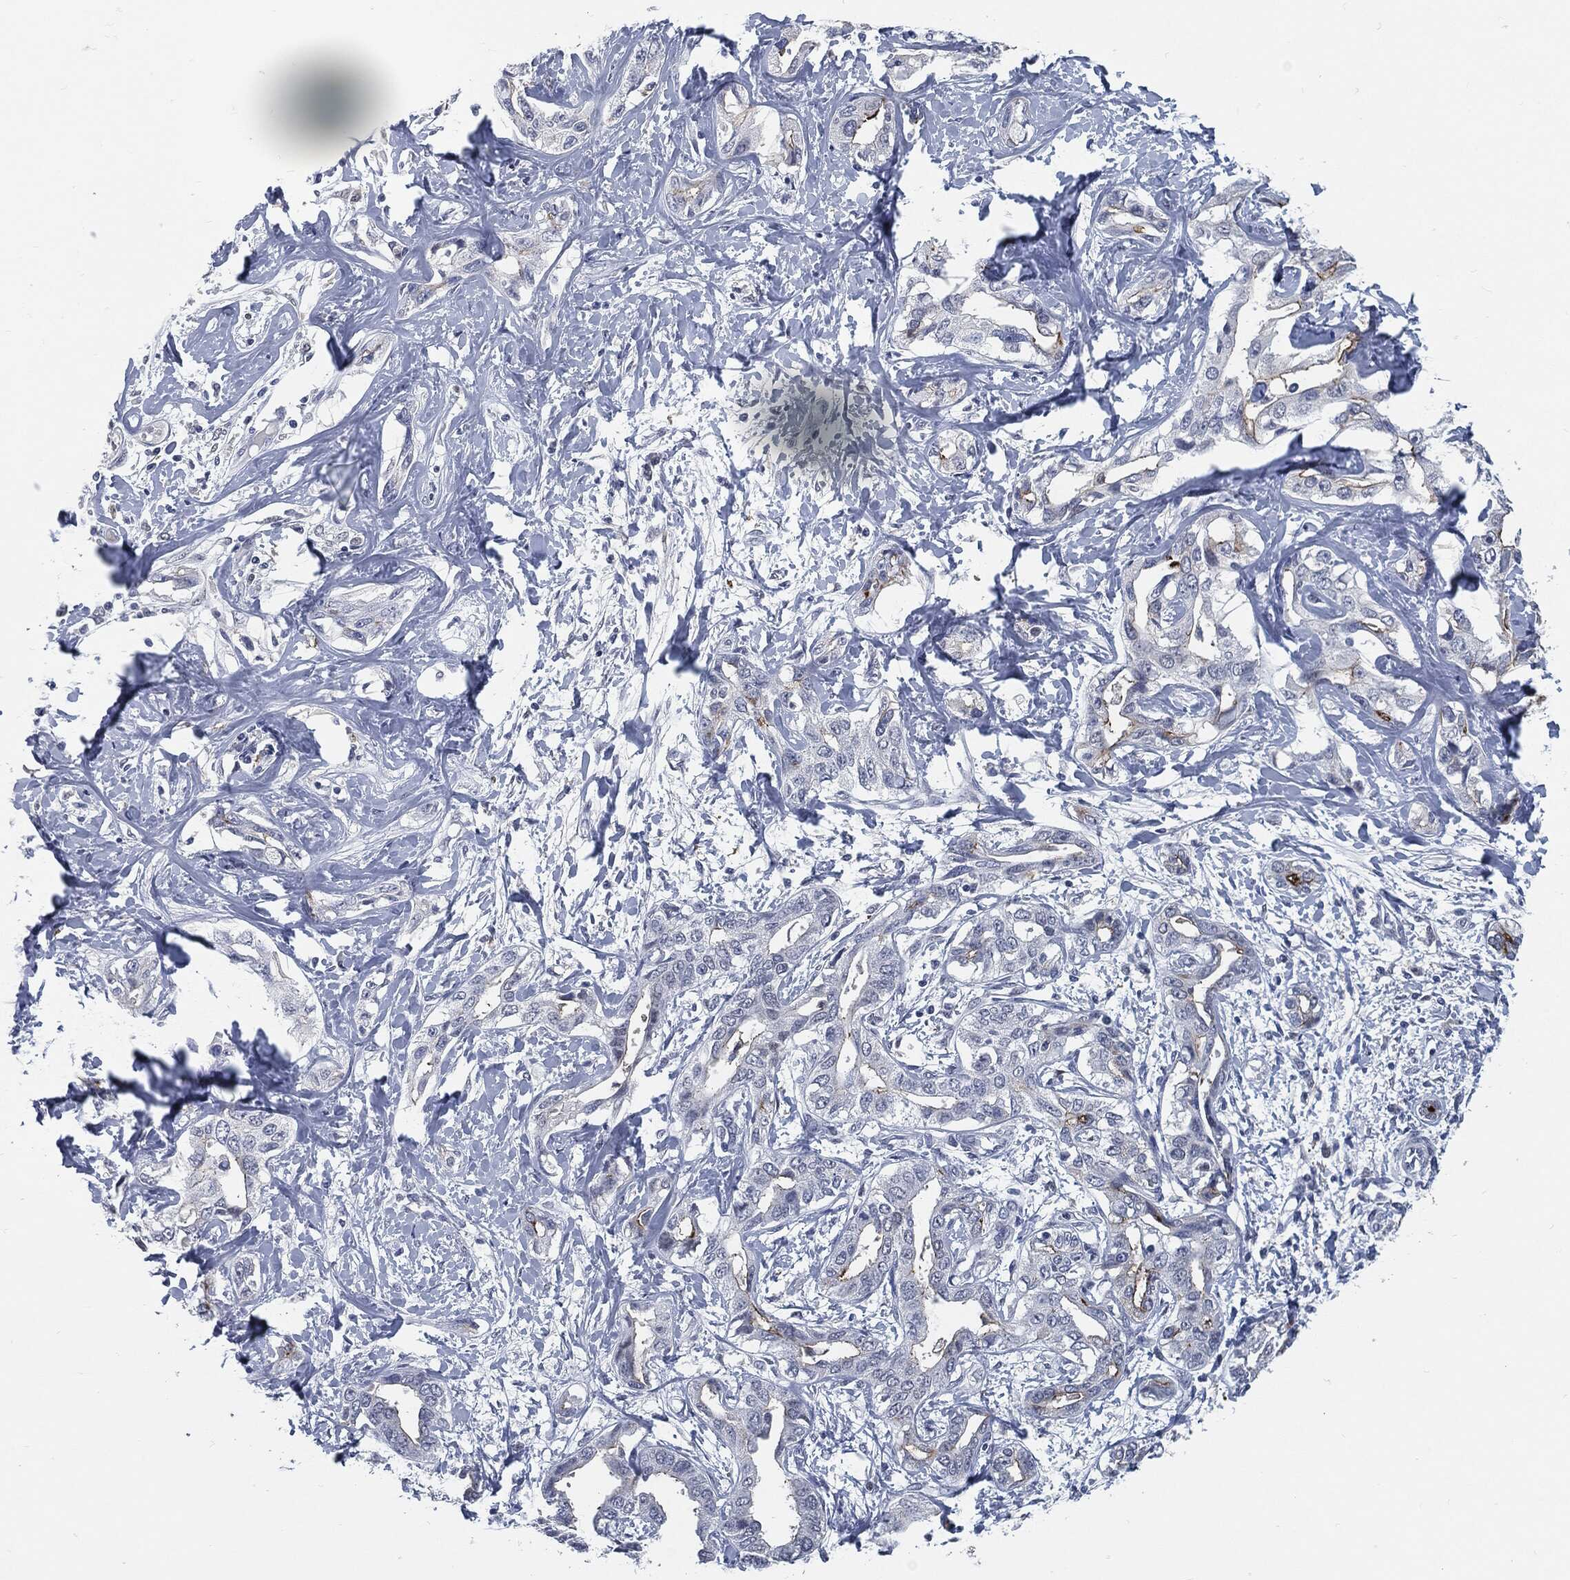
{"staining": {"intensity": "moderate", "quantity": "<25%", "location": "cytoplasmic/membranous"}, "tissue": "liver cancer", "cell_type": "Tumor cells", "image_type": "cancer", "snomed": [{"axis": "morphology", "description": "Cholangiocarcinoma"}, {"axis": "topography", "description": "Liver"}], "caption": "Immunohistochemistry (IHC) photomicrograph of human liver cholangiocarcinoma stained for a protein (brown), which demonstrates low levels of moderate cytoplasmic/membranous staining in about <25% of tumor cells.", "gene": "PROM1", "patient": {"sex": "male", "age": 59}}